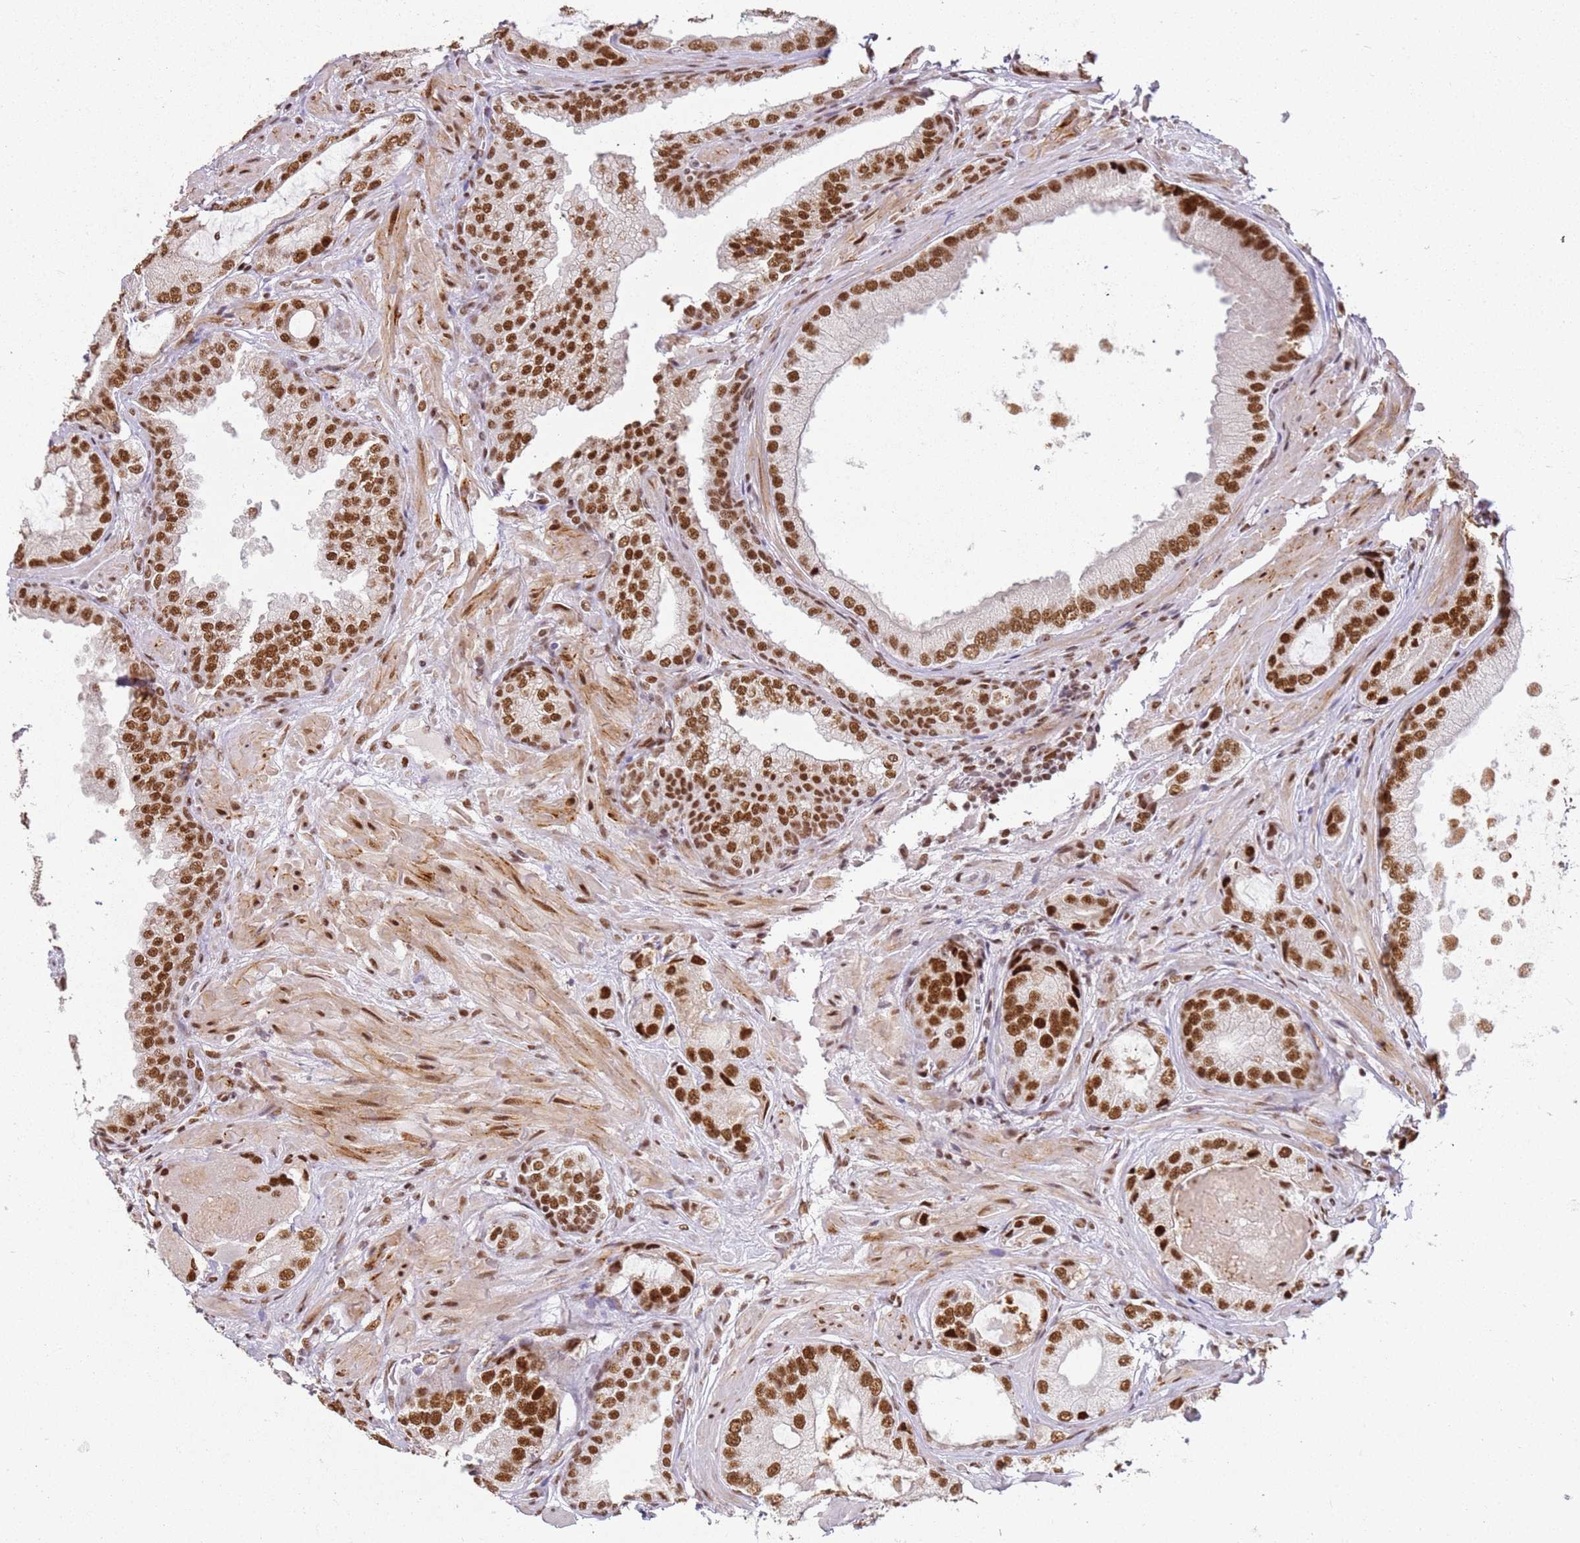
{"staining": {"intensity": "strong", "quantity": ">75%", "location": "nuclear"}, "tissue": "prostate cancer", "cell_type": "Tumor cells", "image_type": "cancer", "snomed": [{"axis": "morphology", "description": "Adenocarcinoma, High grade"}, {"axis": "topography", "description": "Prostate"}], "caption": "Immunohistochemistry (IHC) photomicrograph of neoplastic tissue: prostate cancer (high-grade adenocarcinoma) stained using immunohistochemistry (IHC) shows high levels of strong protein expression localized specifically in the nuclear of tumor cells, appearing as a nuclear brown color.", "gene": "TENT4A", "patient": {"sex": "male", "age": 59}}